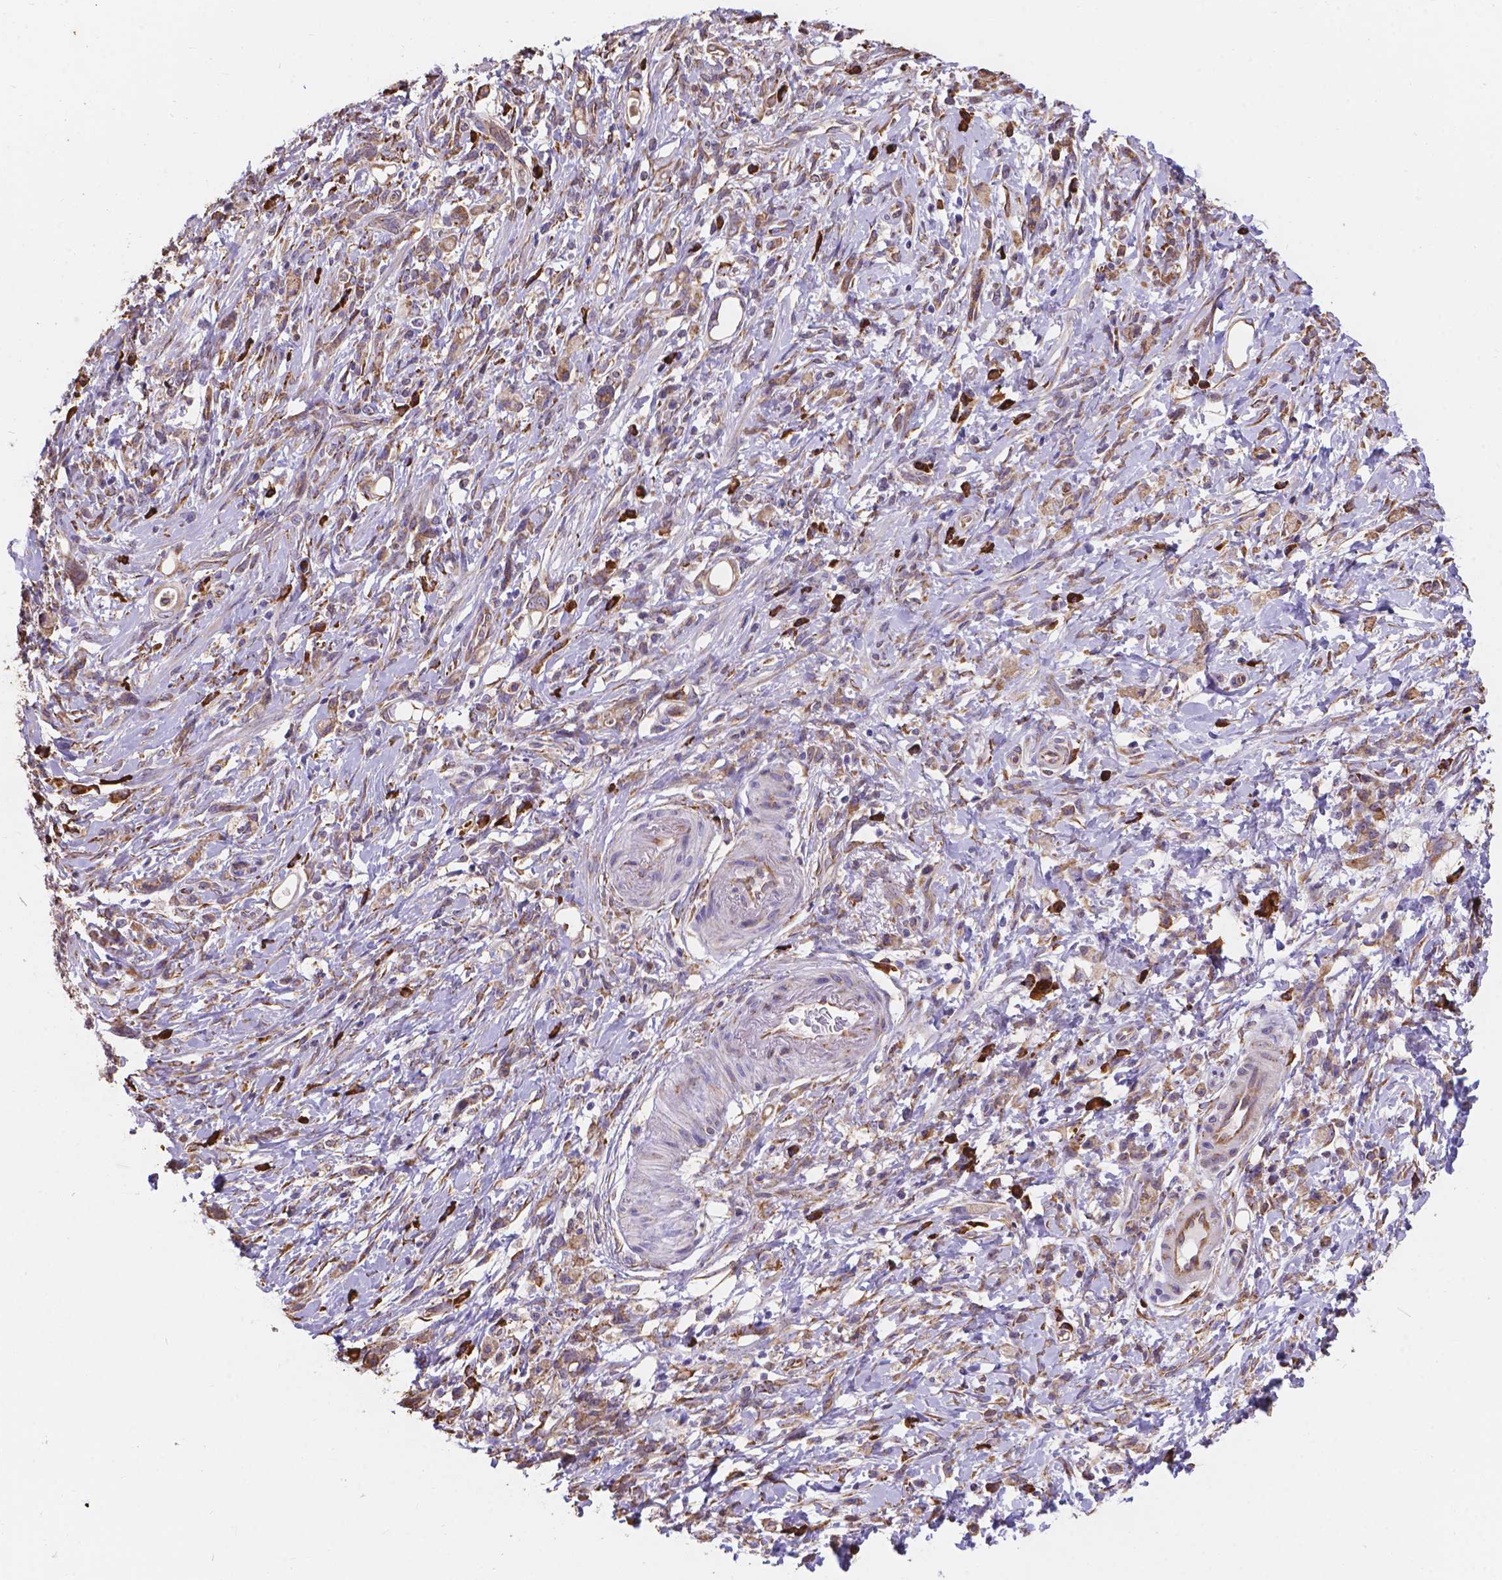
{"staining": {"intensity": "moderate", "quantity": ">75%", "location": "cytoplasmic/membranous"}, "tissue": "stomach cancer", "cell_type": "Tumor cells", "image_type": "cancer", "snomed": [{"axis": "morphology", "description": "Adenocarcinoma, NOS"}, {"axis": "topography", "description": "Stomach"}], "caption": "Immunohistochemical staining of stomach cancer shows medium levels of moderate cytoplasmic/membranous positivity in approximately >75% of tumor cells.", "gene": "IPO11", "patient": {"sex": "female", "age": 84}}